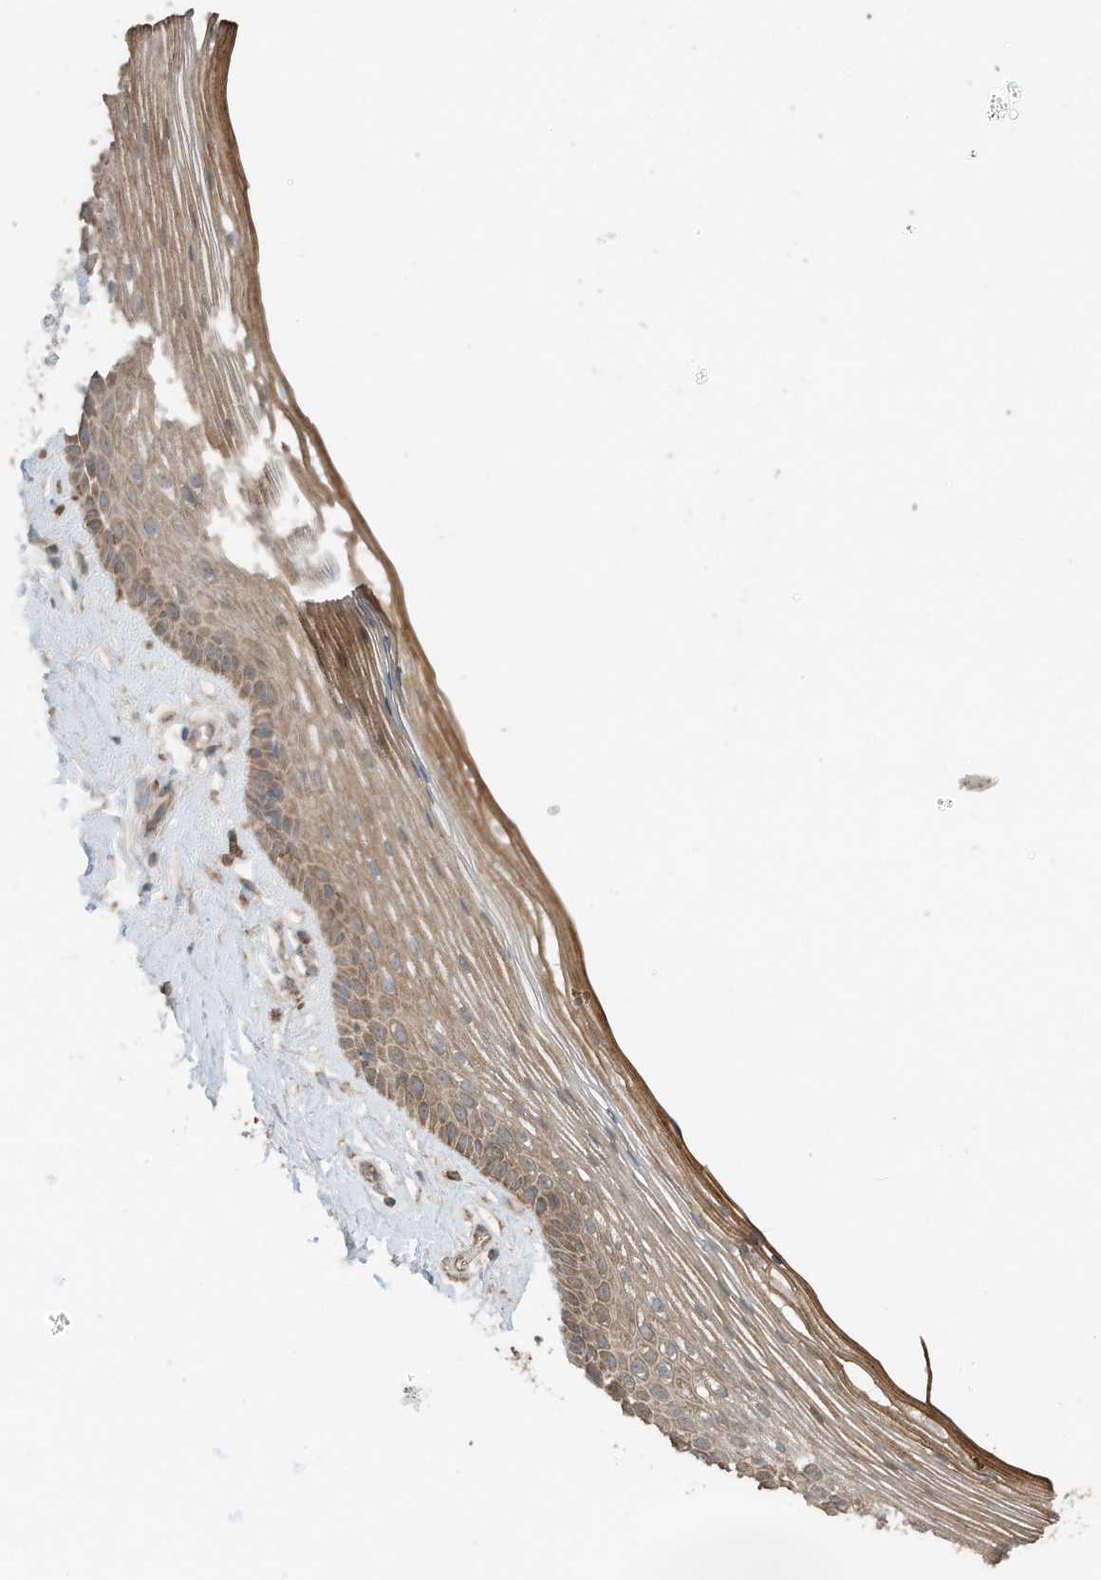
{"staining": {"intensity": "moderate", "quantity": "25%-75%", "location": "cytoplasmic/membranous"}, "tissue": "vagina", "cell_type": "Squamous epithelial cells", "image_type": "normal", "snomed": [{"axis": "morphology", "description": "Normal tissue, NOS"}, {"axis": "topography", "description": "Vagina"}], "caption": "High-power microscopy captured an IHC photomicrograph of benign vagina, revealing moderate cytoplasmic/membranous staining in approximately 25%-75% of squamous epithelial cells. The protein is stained brown, and the nuclei are stained in blue (DAB IHC with brightfield microscopy, high magnification).", "gene": "CGAS", "patient": {"sex": "female", "age": 46}}